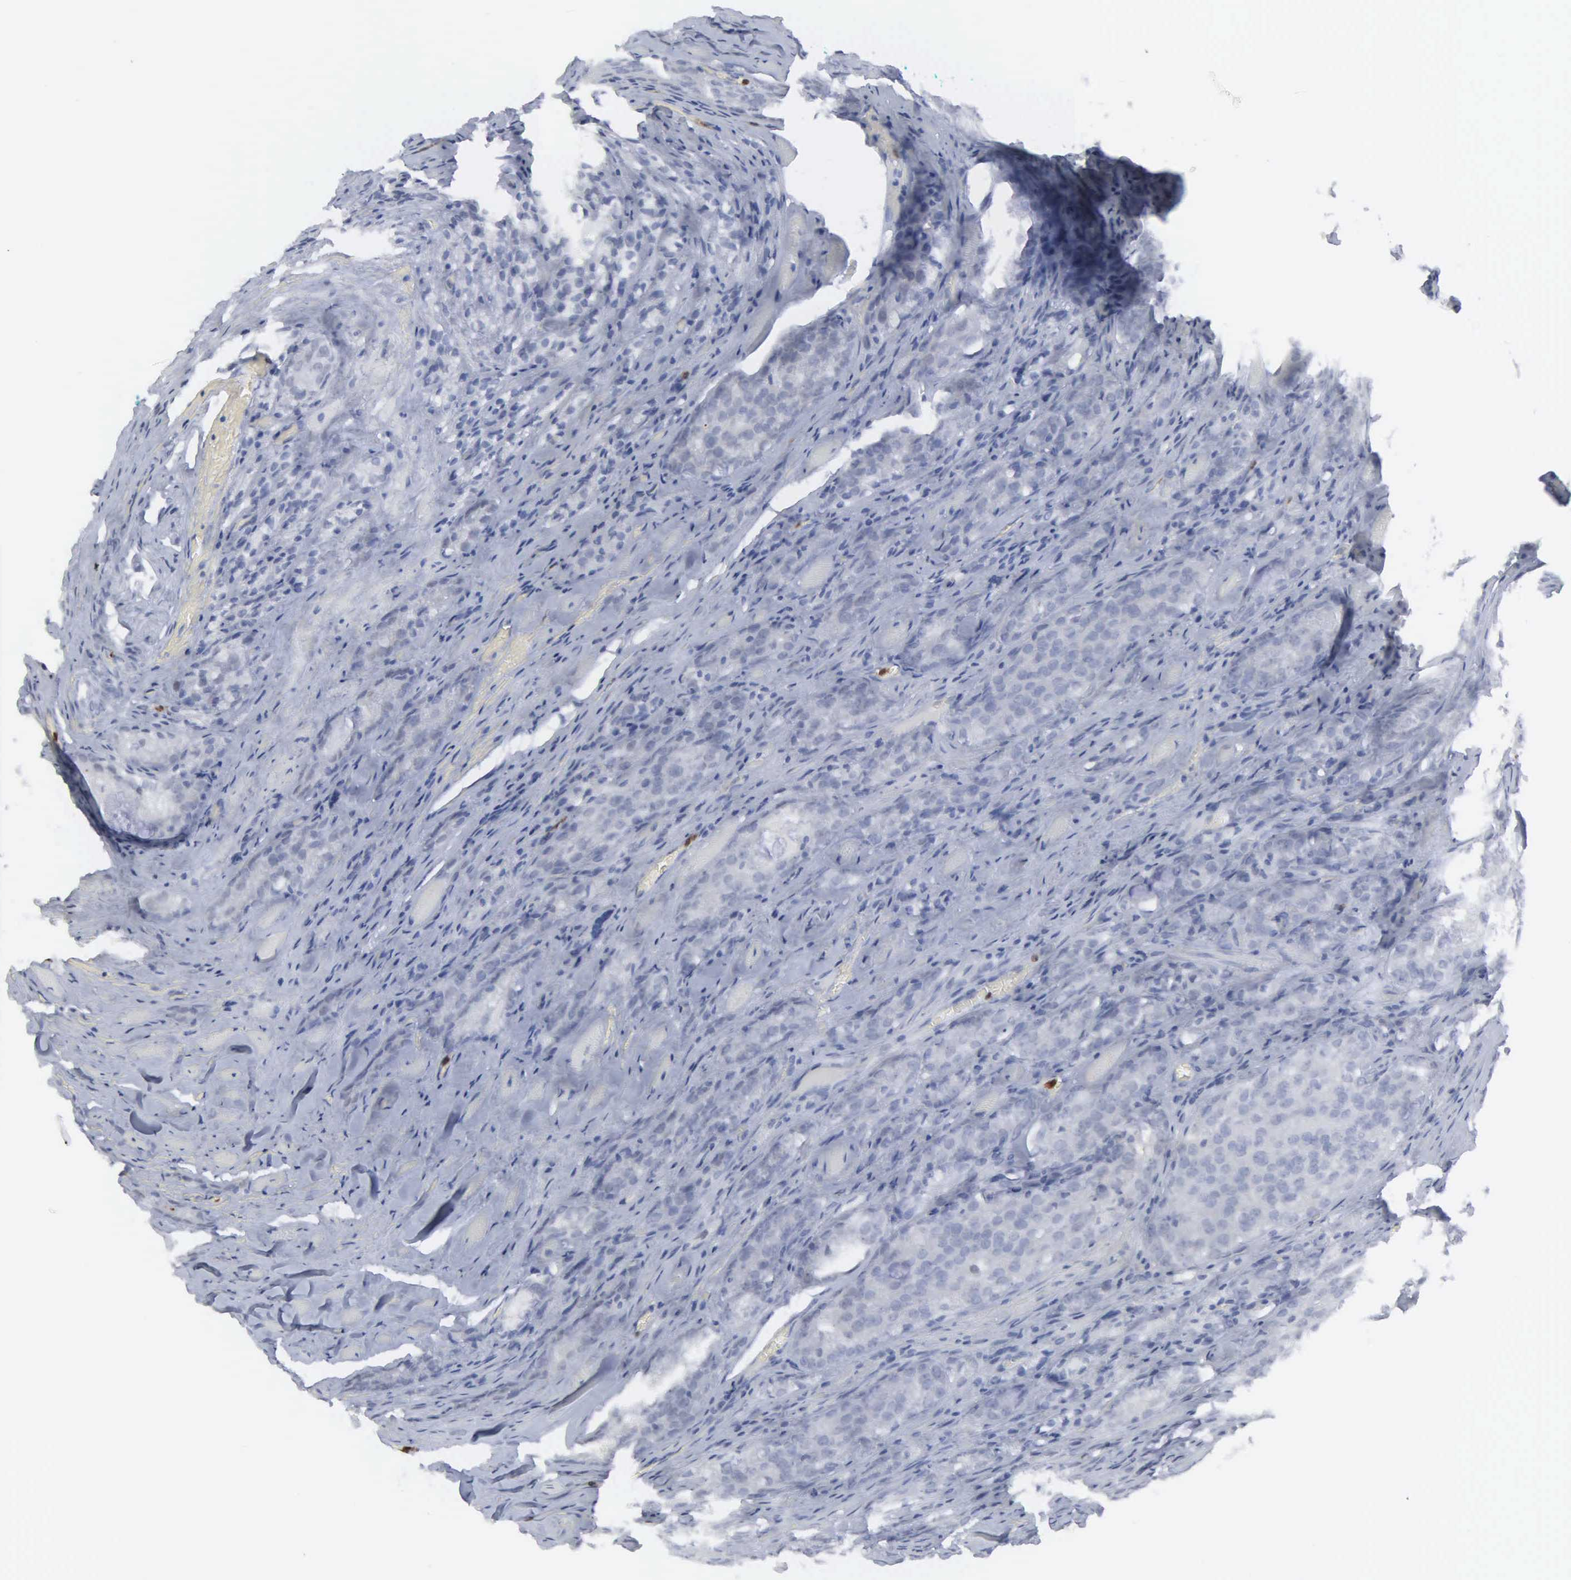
{"staining": {"intensity": "negative", "quantity": "none", "location": "none"}, "tissue": "prostate cancer", "cell_type": "Tumor cells", "image_type": "cancer", "snomed": [{"axis": "morphology", "description": "Adenocarcinoma, Medium grade"}, {"axis": "topography", "description": "Prostate"}], "caption": "This is an immunohistochemistry (IHC) photomicrograph of prostate cancer (adenocarcinoma (medium-grade)). There is no expression in tumor cells.", "gene": "SPIN3", "patient": {"sex": "male", "age": 60}}